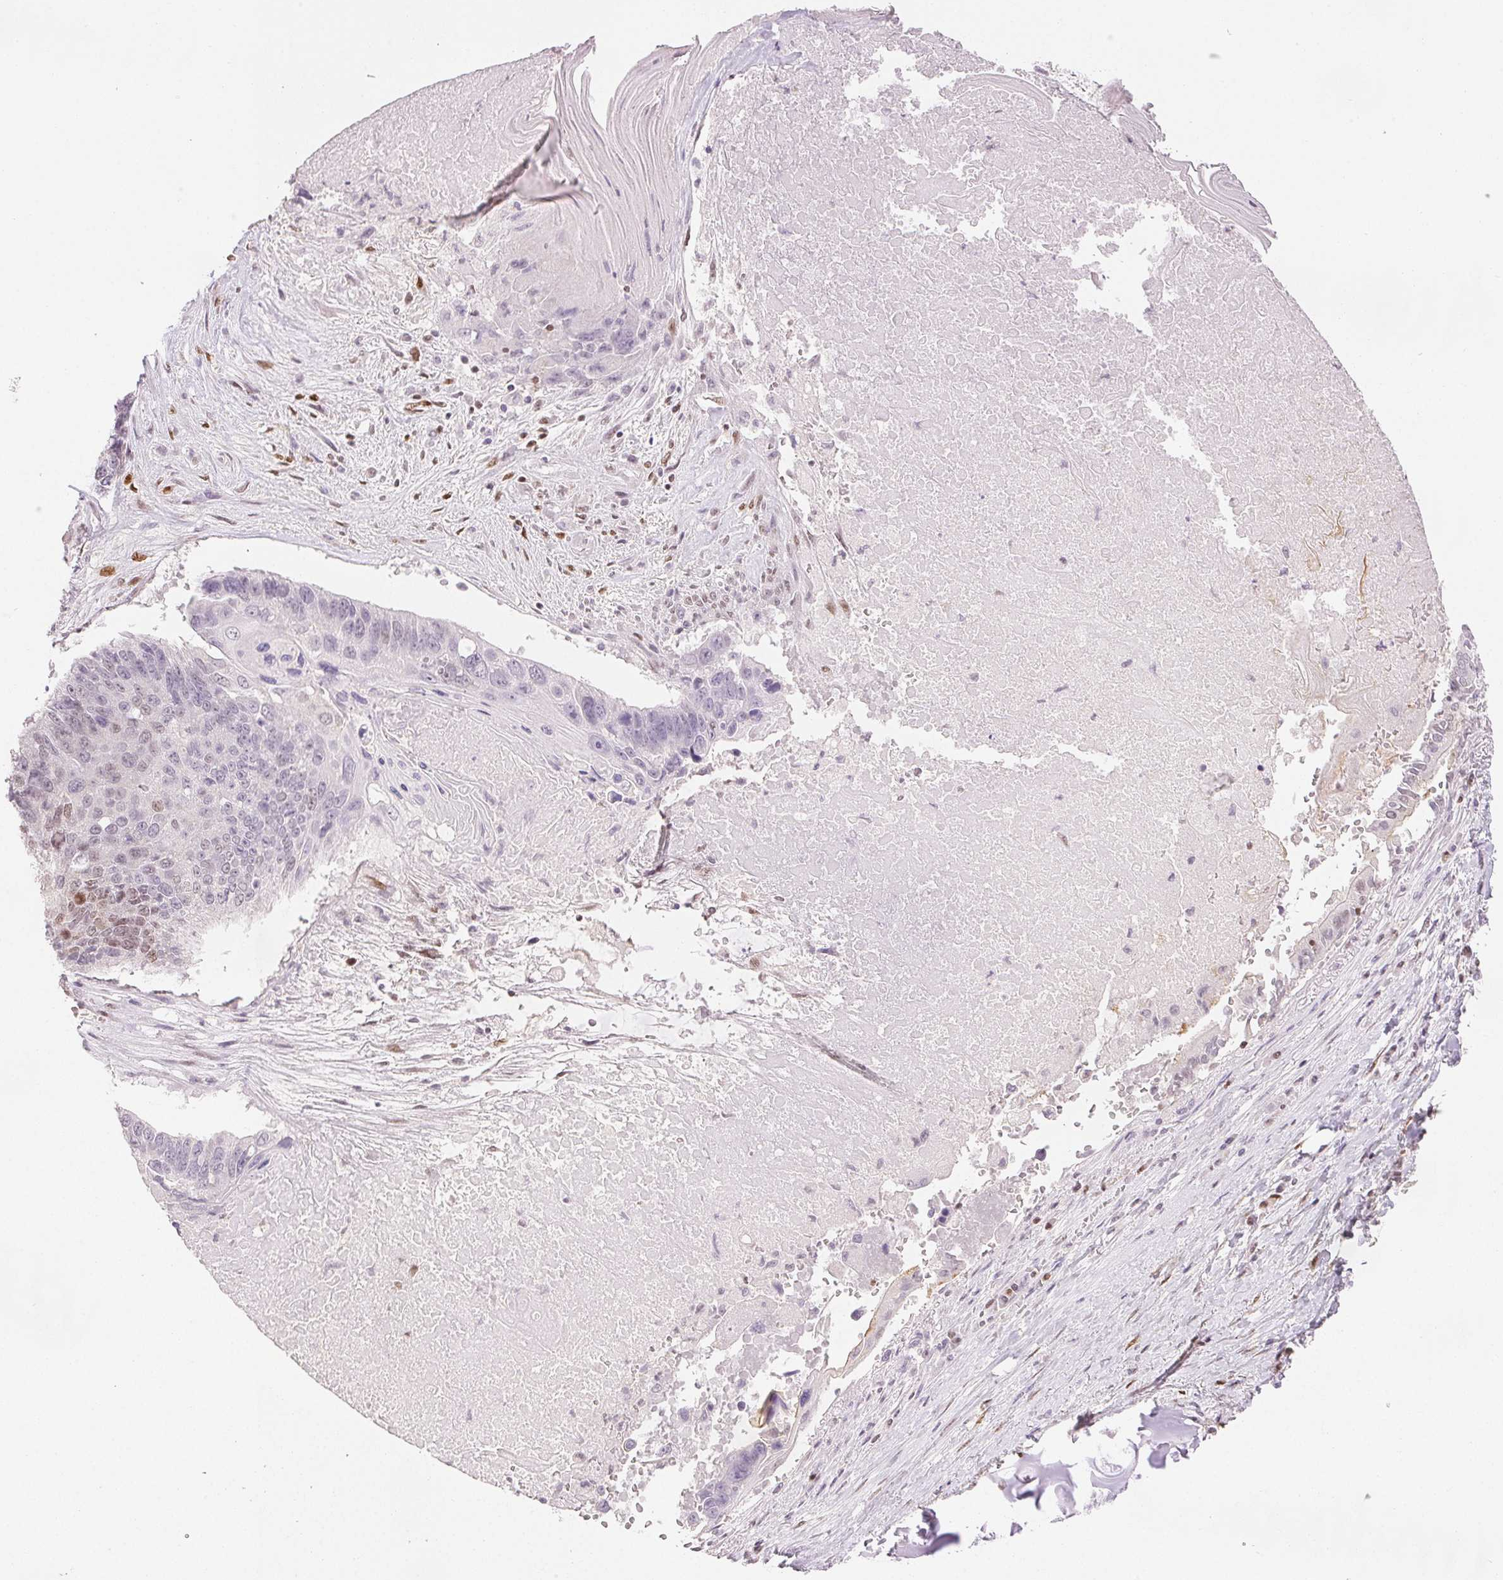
{"staining": {"intensity": "negative", "quantity": "none", "location": "none"}, "tissue": "lung cancer", "cell_type": "Tumor cells", "image_type": "cancer", "snomed": [{"axis": "morphology", "description": "Squamous cell carcinoma, NOS"}, {"axis": "topography", "description": "Lung"}], "caption": "Immunohistochemical staining of lung cancer exhibits no significant expression in tumor cells.", "gene": "RUNX2", "patient": {"sex": "male", "age": 73}}